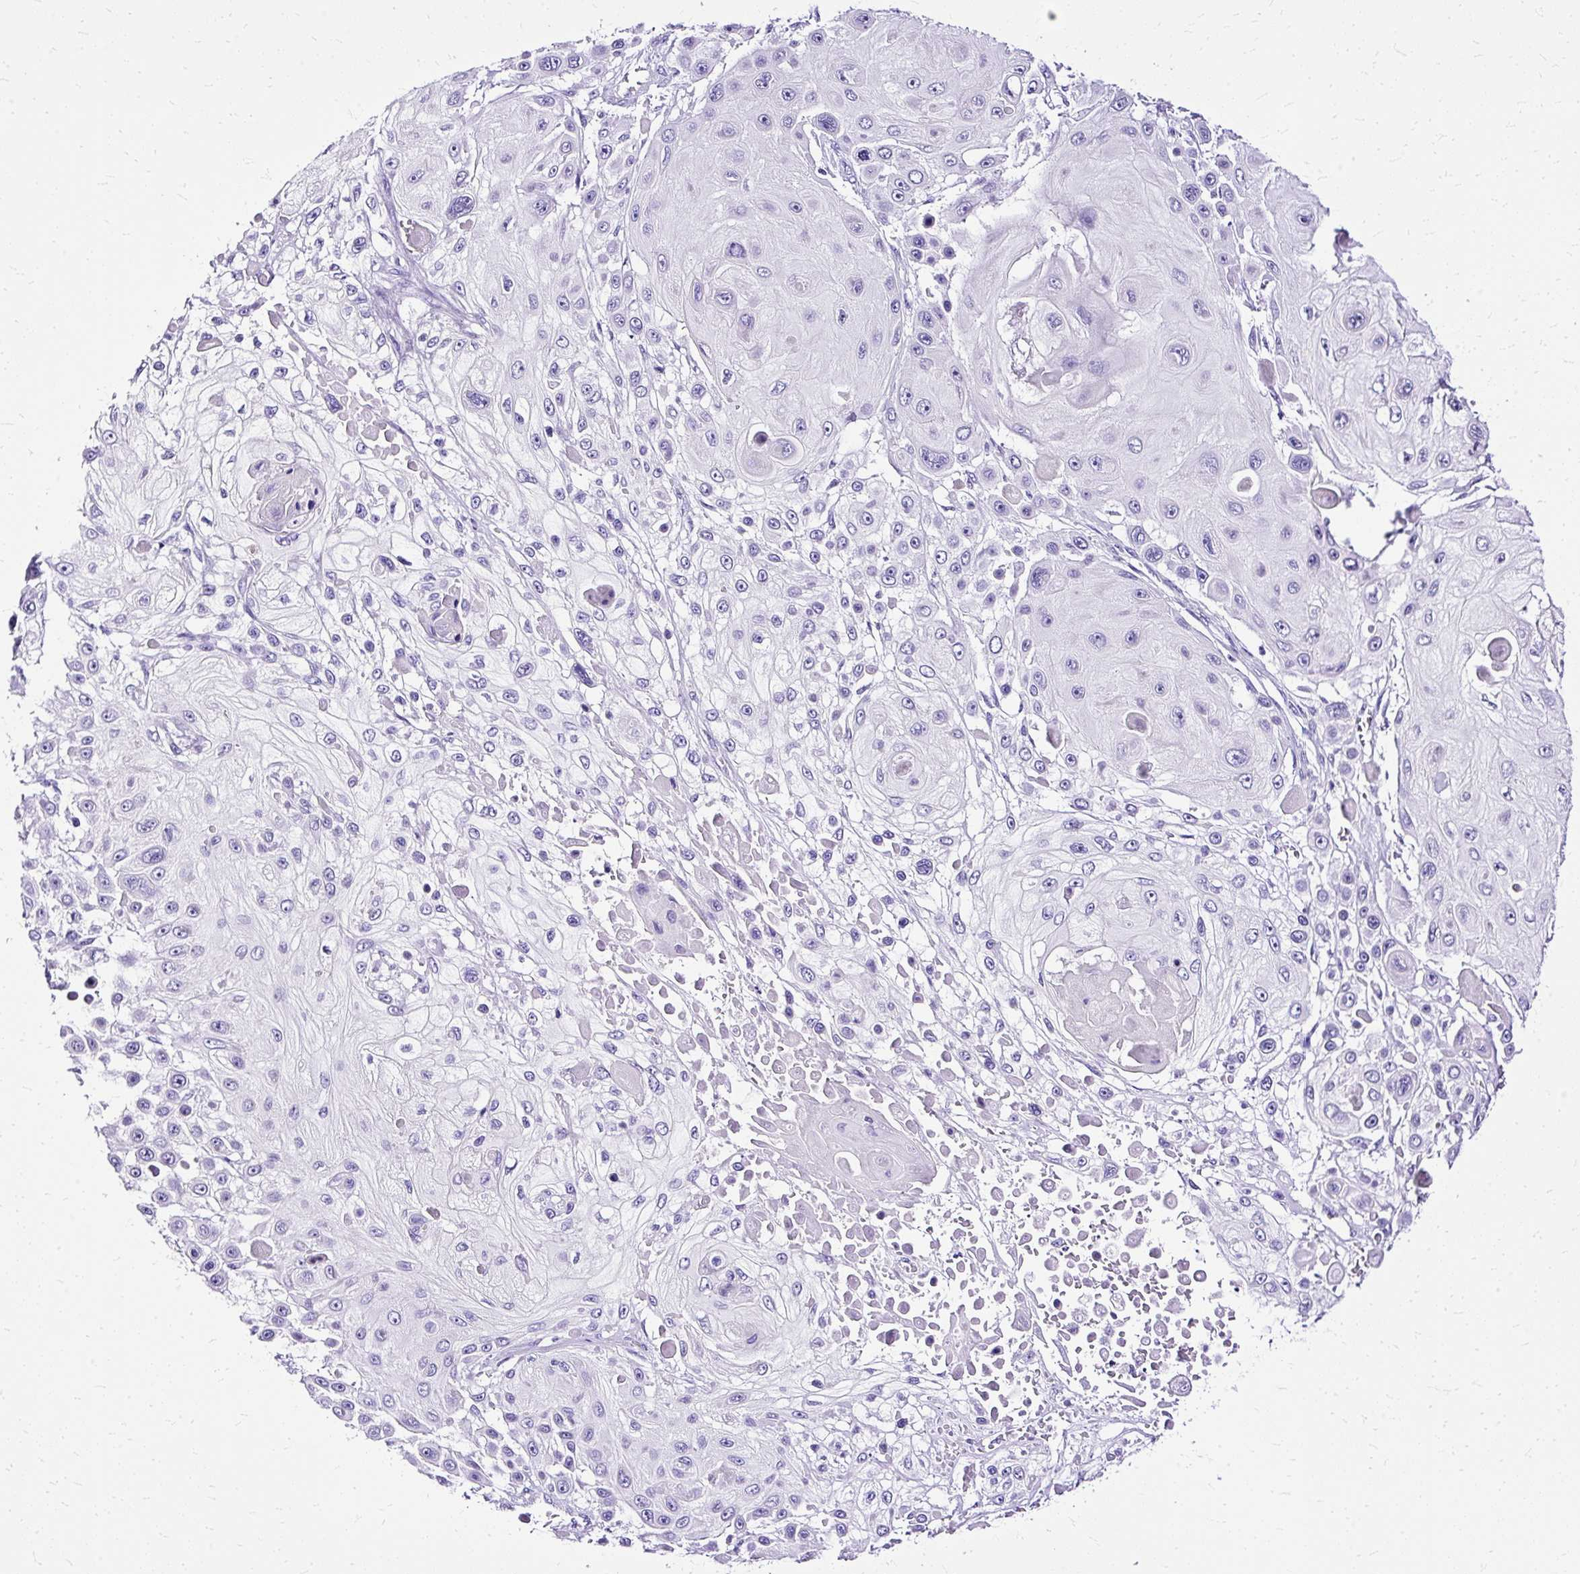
{"staining": {"intensity": "negative", "quantity": "none", "location": "none"}, "tissue": "skin cancer", "cell_type": "Tumor cells", "image_type": "cancer", "snomed": [{"axis": "morphology", "description": "Squamous cell carcinoma, NOS"}, {"axis": "topography", "description": "Skin"}], "caption": "Immunohistochemistry (IHC) histopathology image of skin cancer (squamous cell carcinoma) stained for a protein (brown), which shows no expression in tumor cells.", "gene": "SLC8A2", "patient": {"sex": "male", "age": 67}}